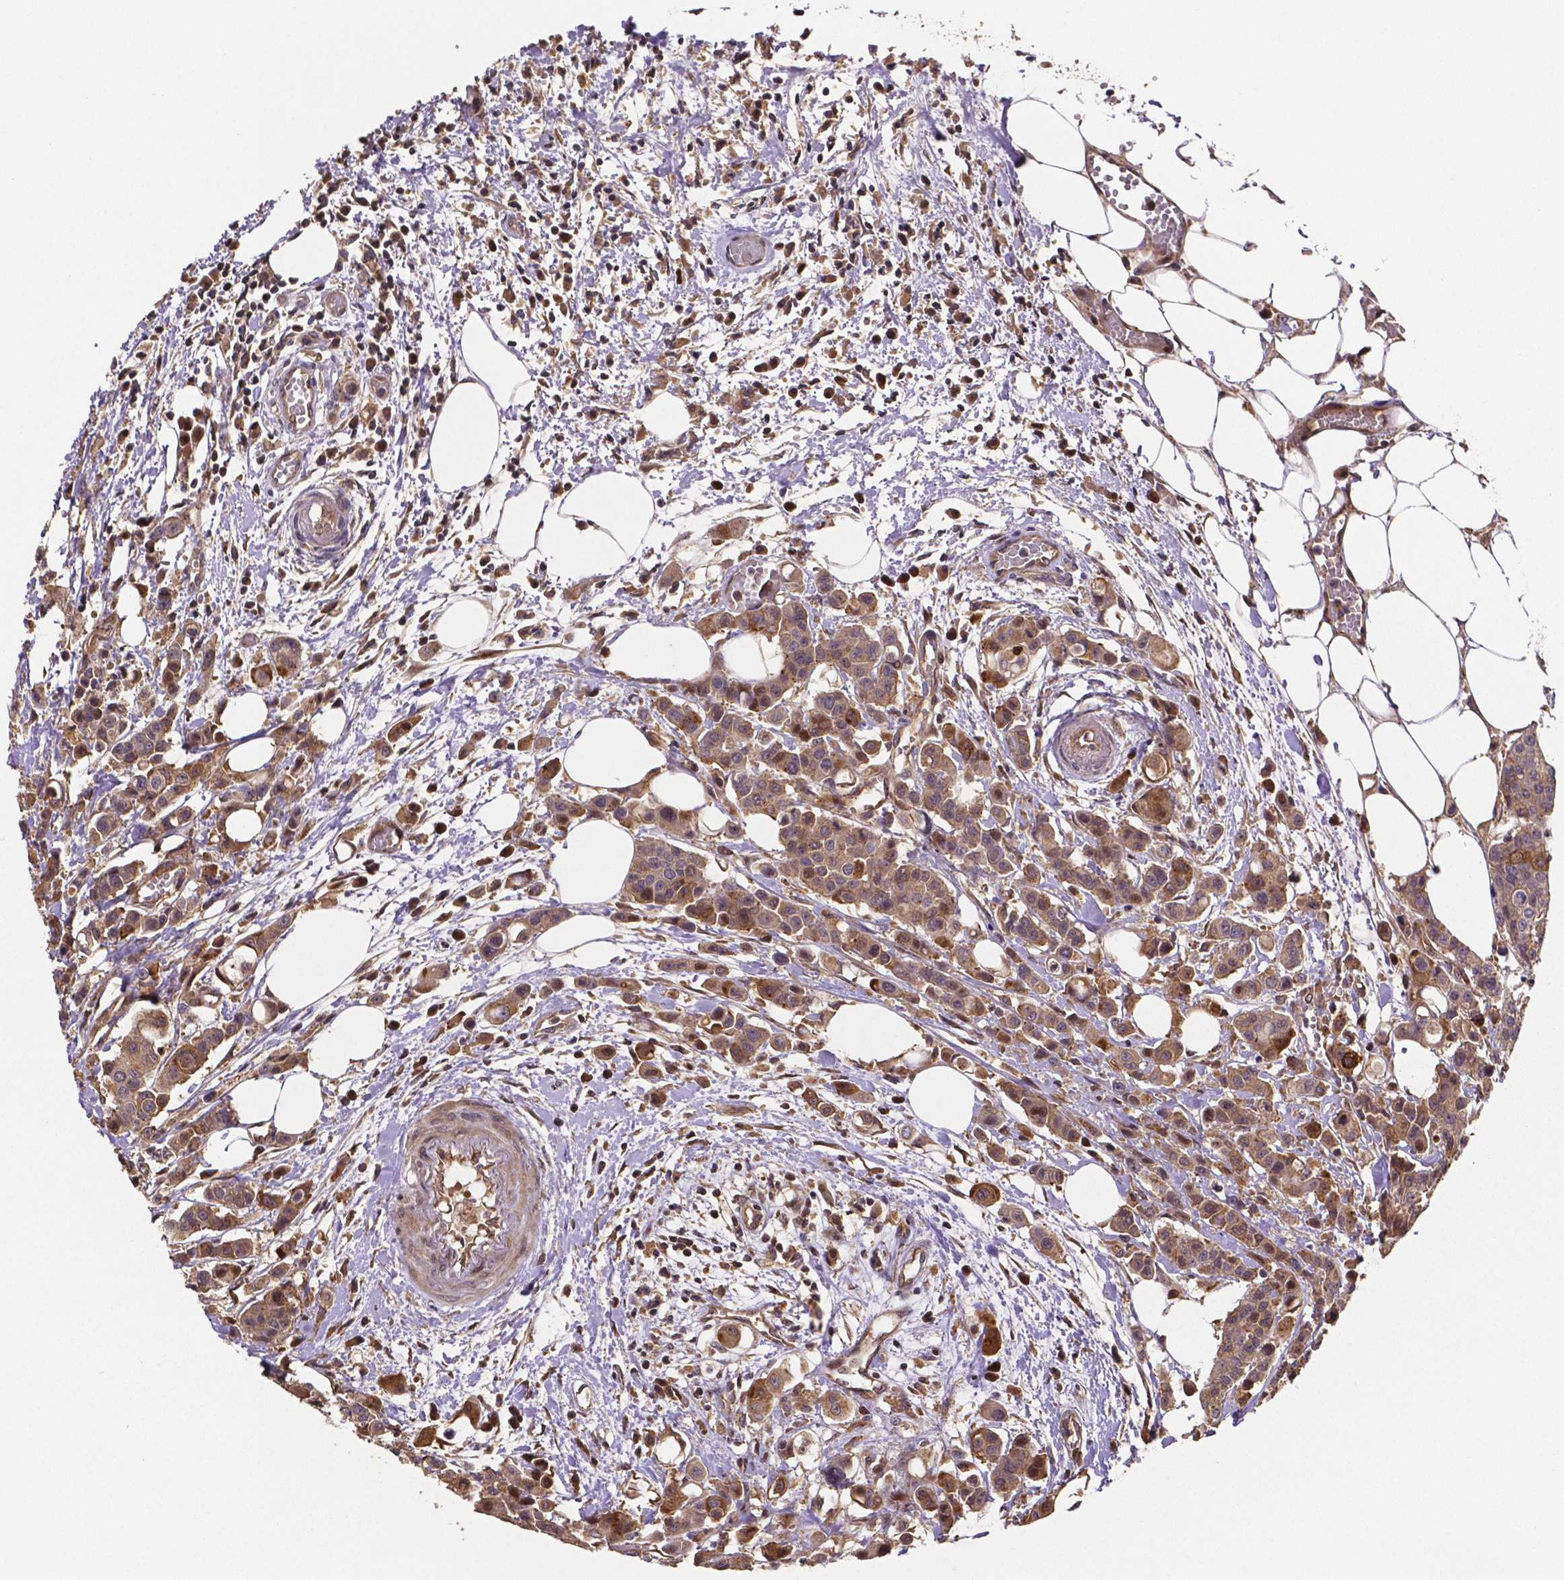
{"staining": {"intensity": "weak", "quantity": ">75%", "location": "cytoplasmic/membranous"}, "tissue": "carcinoid", "cell_type": "Tumor cells", "image_type": "cancer", "snomed": [{"axis": "morphology", "description": "Carcinoid, malignant, NOS"}, {"axis": "topography", "description": "Colon"}], "caption": "Weak cytoplasmic/membranous protein staining is present in about >75% of tumor cells in carcinoid (malignant). Using DAB (3,3'-diaminobenzidine) (brown) and hematoxylin (blue) stains, captured at high magnification using brightfield microscopy.", "gene": "RNF123", "patient": {"sex": "male", "age": 81}}